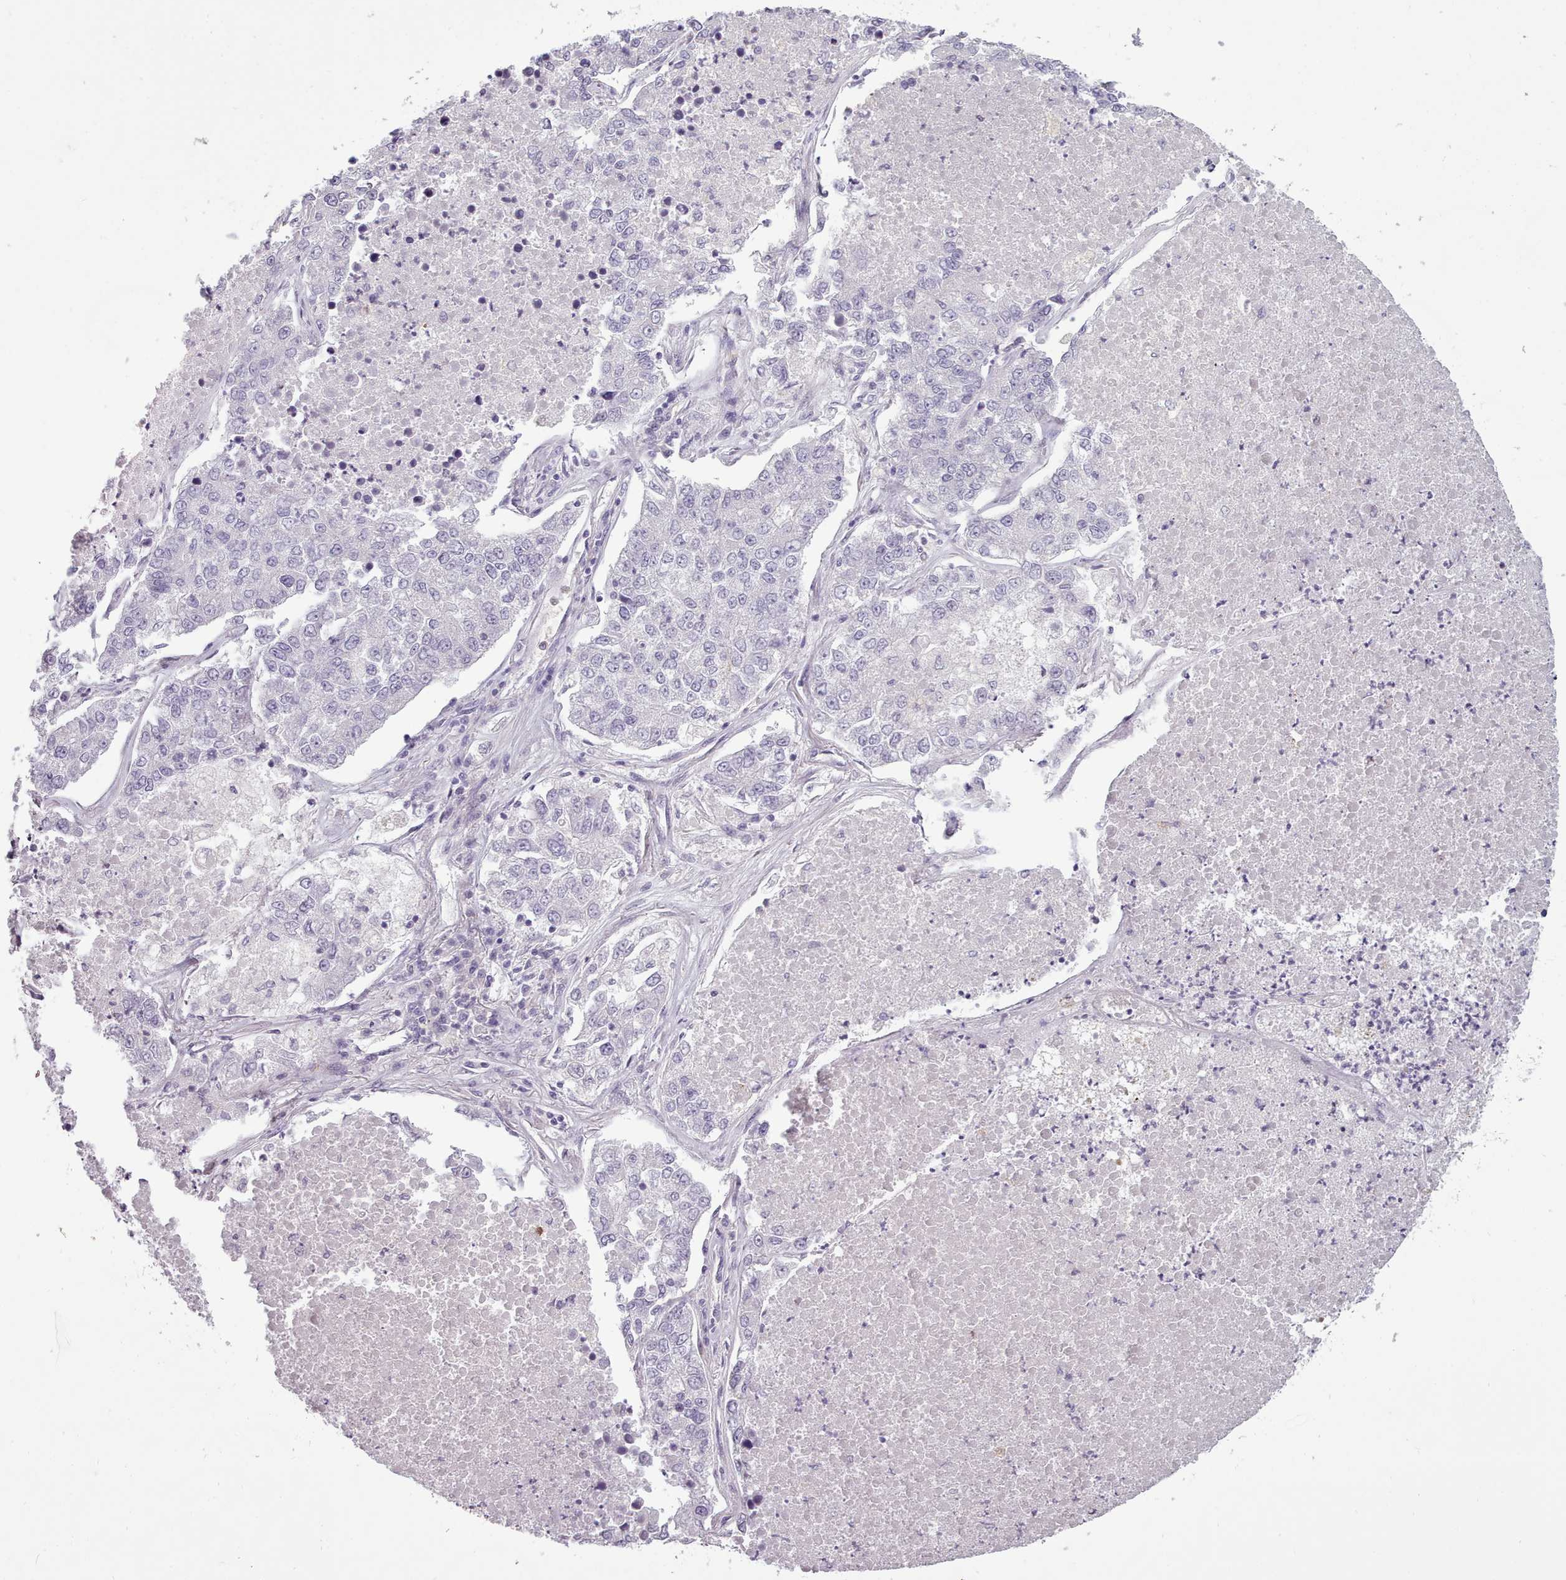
{"staining": {"intensity": "negative", "quantity": "none", "location": "none"}, "tissue": "lung cancer", "cell_type": "Tumor cells", "image_type": "cancer", "snomed": [{"axis": "morphology", "description": "Adenocarcinoma, NOS"}, {"axis": "topography", "description": "Lung"}], "caption": "Human lung cancer stained for a protein using immunohistochemistry (IHC) demonstrates no positivity in tumor cells.", "gene": "NDST2", "patient": {"sex": "male", "age": 49}}